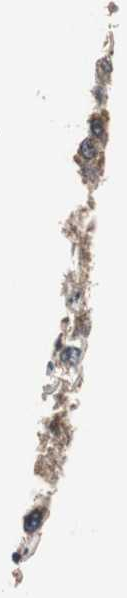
{"staining": {"intensity": "weak", "quantity": "25%-75%", "location": "cytoplasmic/membranous"}, "tissue": "liver cancer", "cell_type": "Tumor cells", "image_type": "cancer", "snomed": [{"axis": "morphology", "description": "Carcinoma, Hepatocellular, NOS"}, {"axis": "topography", "description": "Liver"}], "caption": "The histopathology image reveals staining of hepatocellular carcinoma (liver), revealing weak cytoplasmic/membranous protein positivity (brown color) within tumor cells.", "gene": "NCF2", "patient": {"sex": "female", "age": 66}}